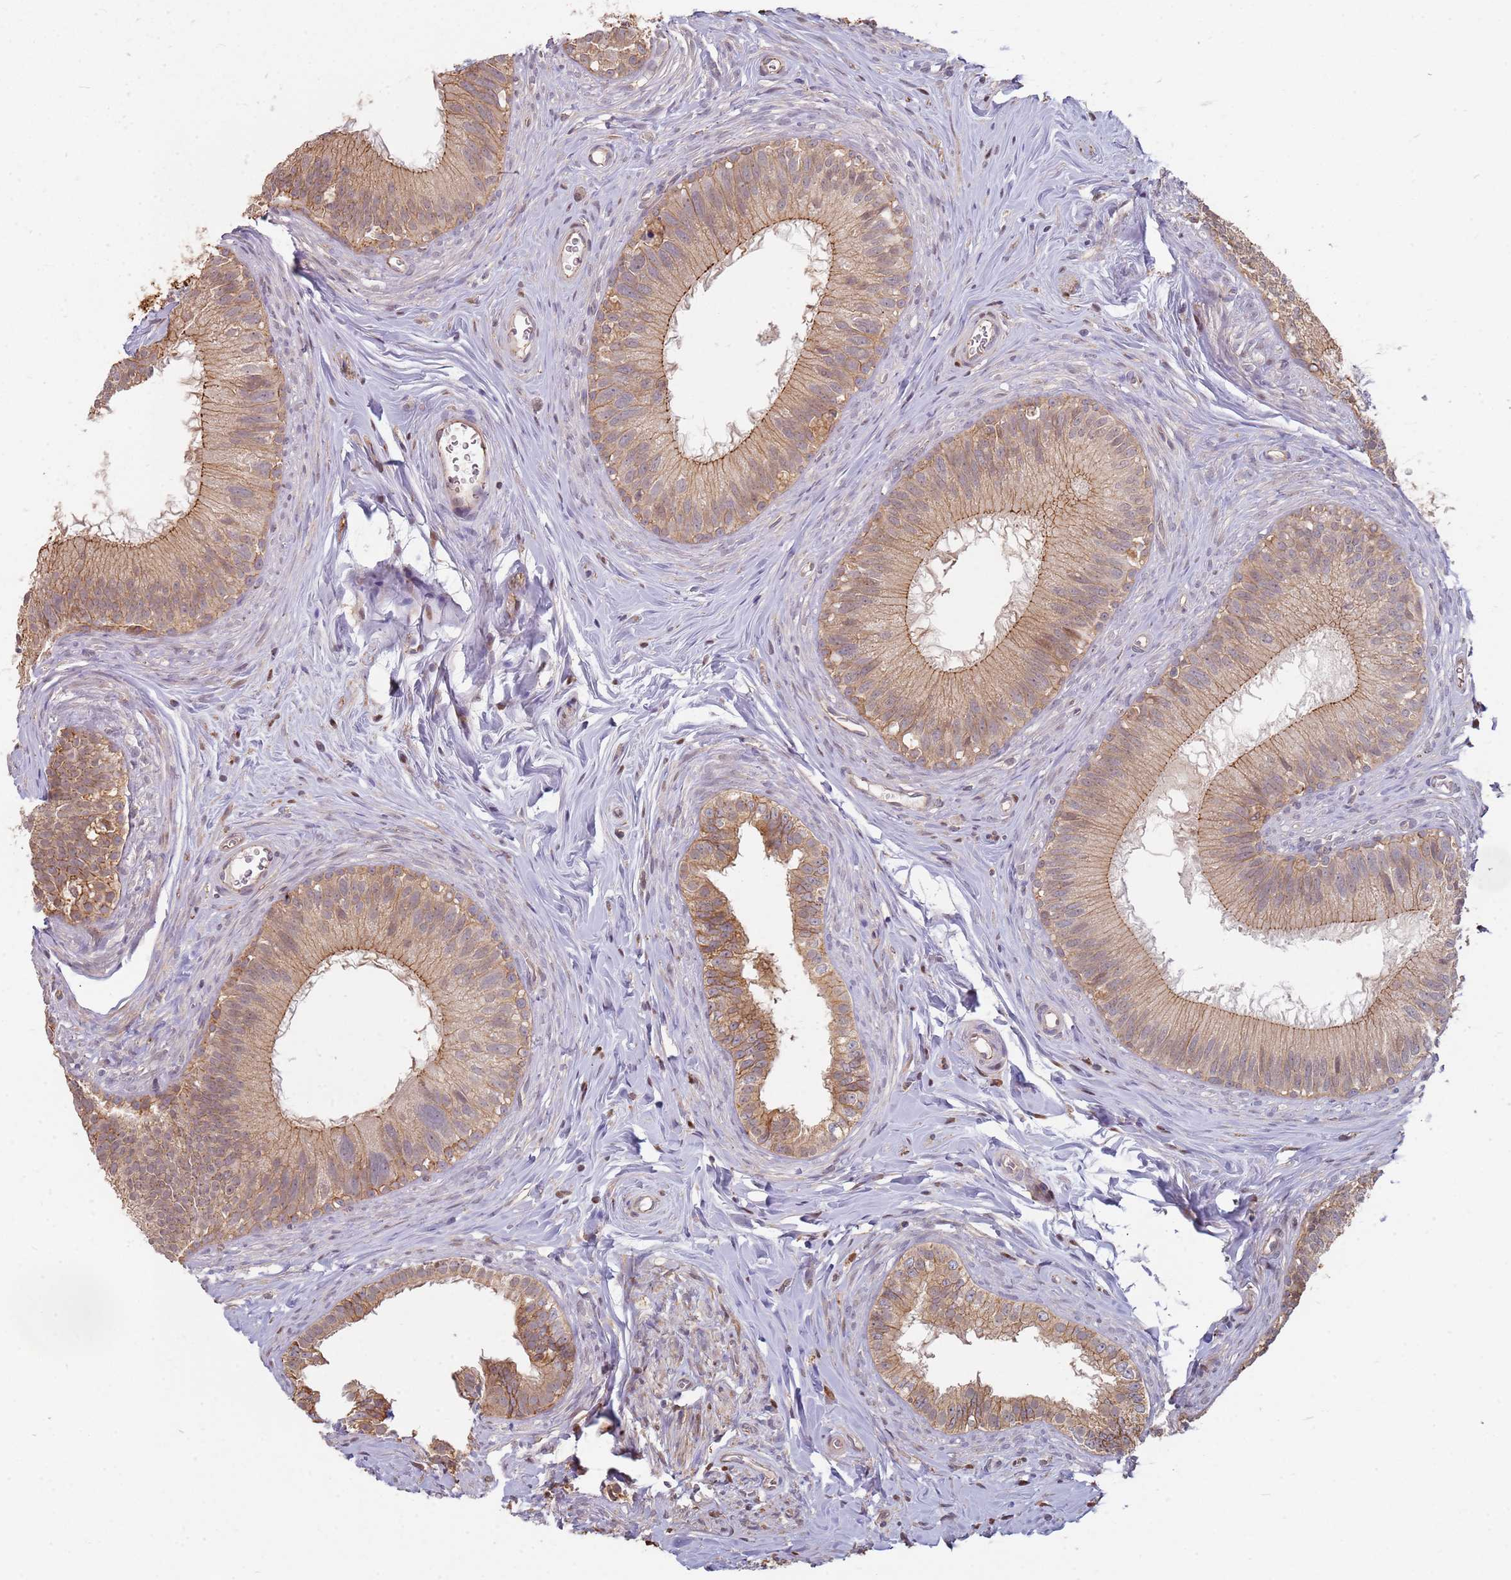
{"staining": {"intensity": "moderate", "quantity": ">75%", "location": "cytoplasmic/membranous"}, "tissue": "epididymis", "cell_type": "Glandular cells", "image_type": "normal", "snomed": [{"axis": "morphology", "description": "Normal tissue, NOS"}, {"axis": "topography", "description": "Epididymis"}], "caption": "IHC (DAB) staining of unremarkable epididymis reveals moderate cytoplasmic/membranous protein positivity in about >75% of glandular cells.", "gene": "MPEG1", "patient": {"sex": "male", "age": 38}}